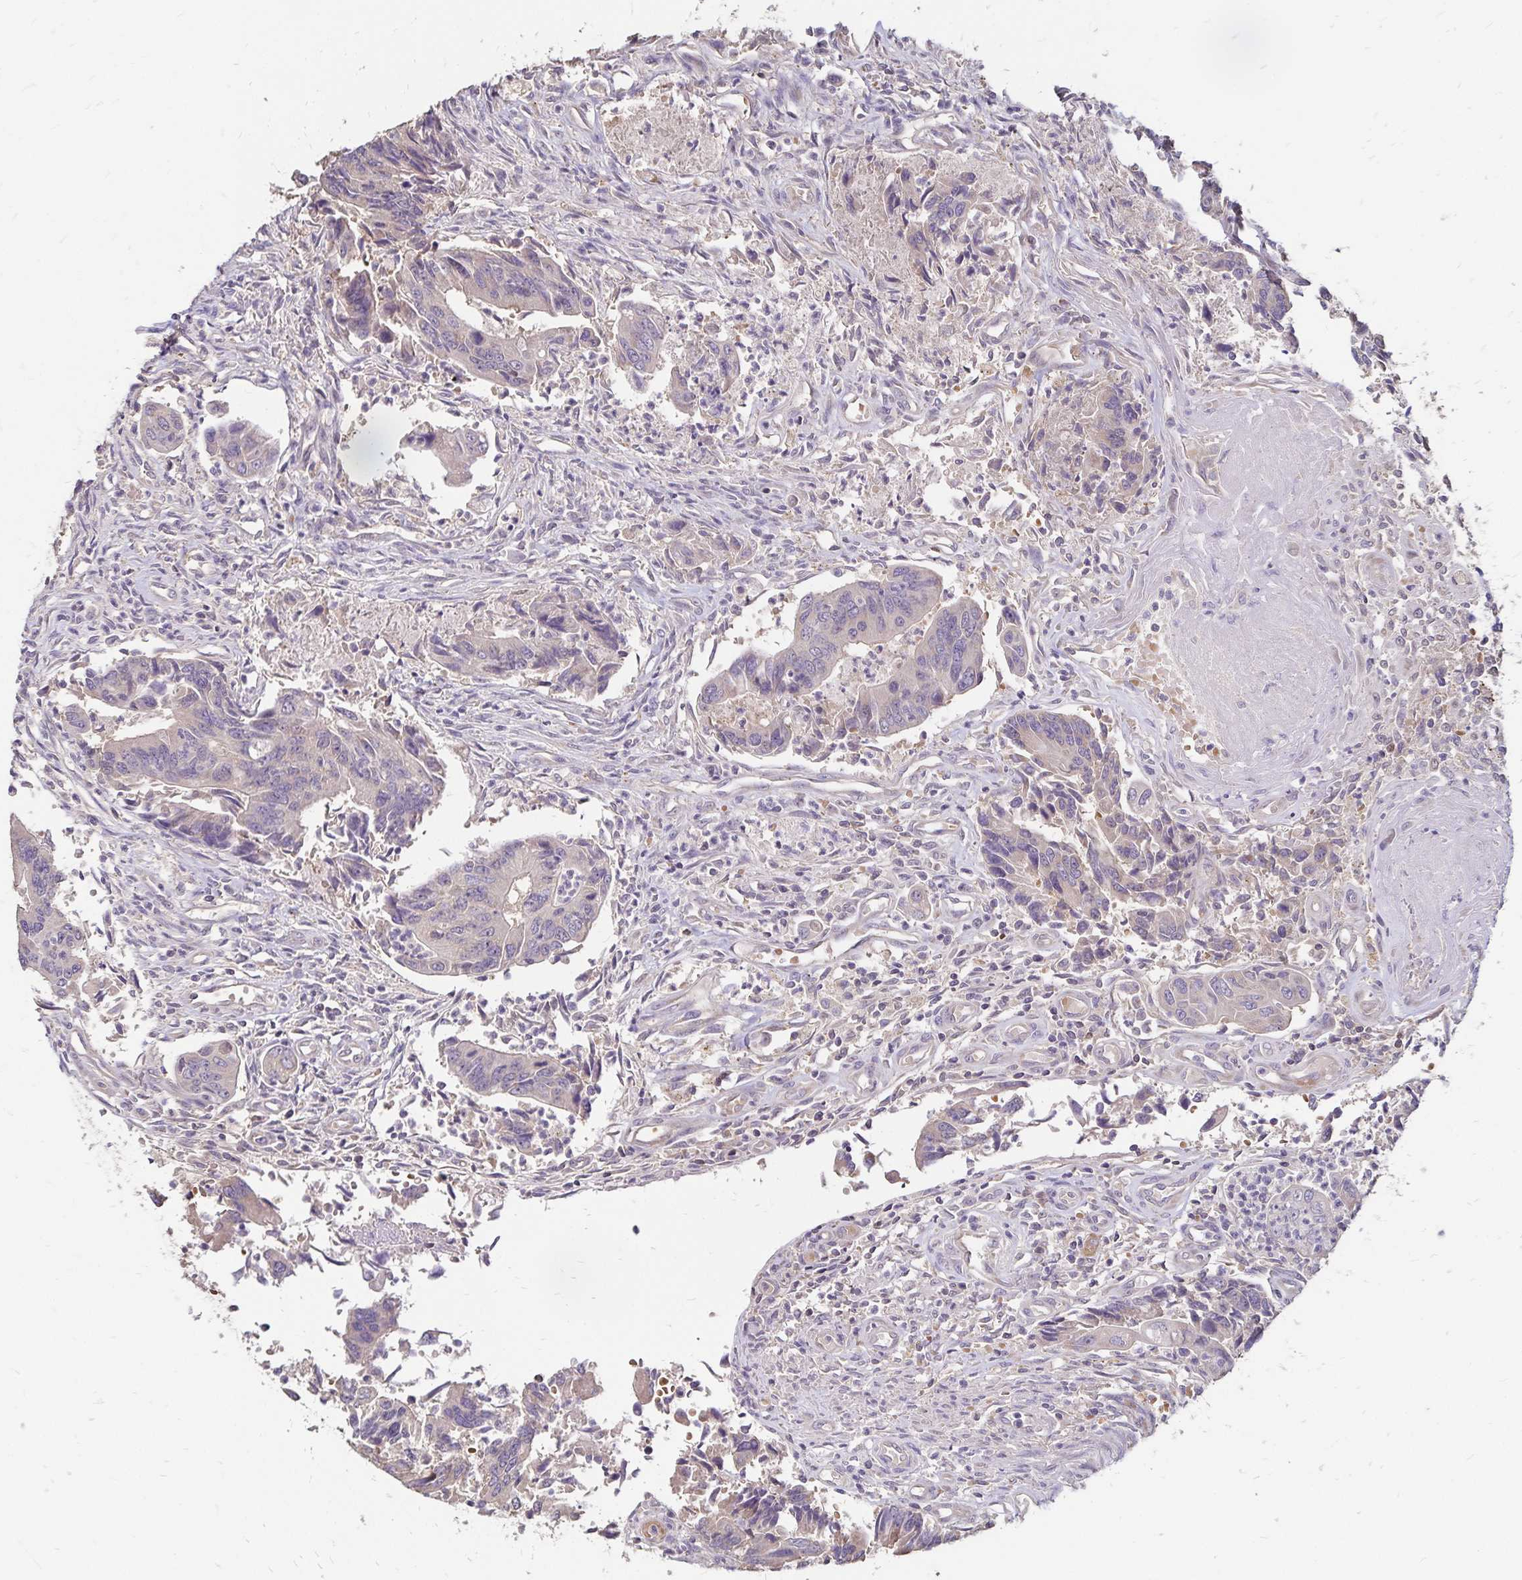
{"staining": {"intensity": "negative", "quantity": "none", "location": "none"}, "tissue": "colorectal cancer", "cell_type": "Tumor cells", "image_type": "cancer", "snomed": [{"axis": "morphology", "description": "Adenocarcinoma, NOS"}, {"axis": "topography", "description": "Colon"}], "caption": "Histopathology image shows no protein expression in tumor cells of colorectal adenocarcinoma tissue.", "gene": "EMC10", "patient": {"sex": "female", "age": 67}}